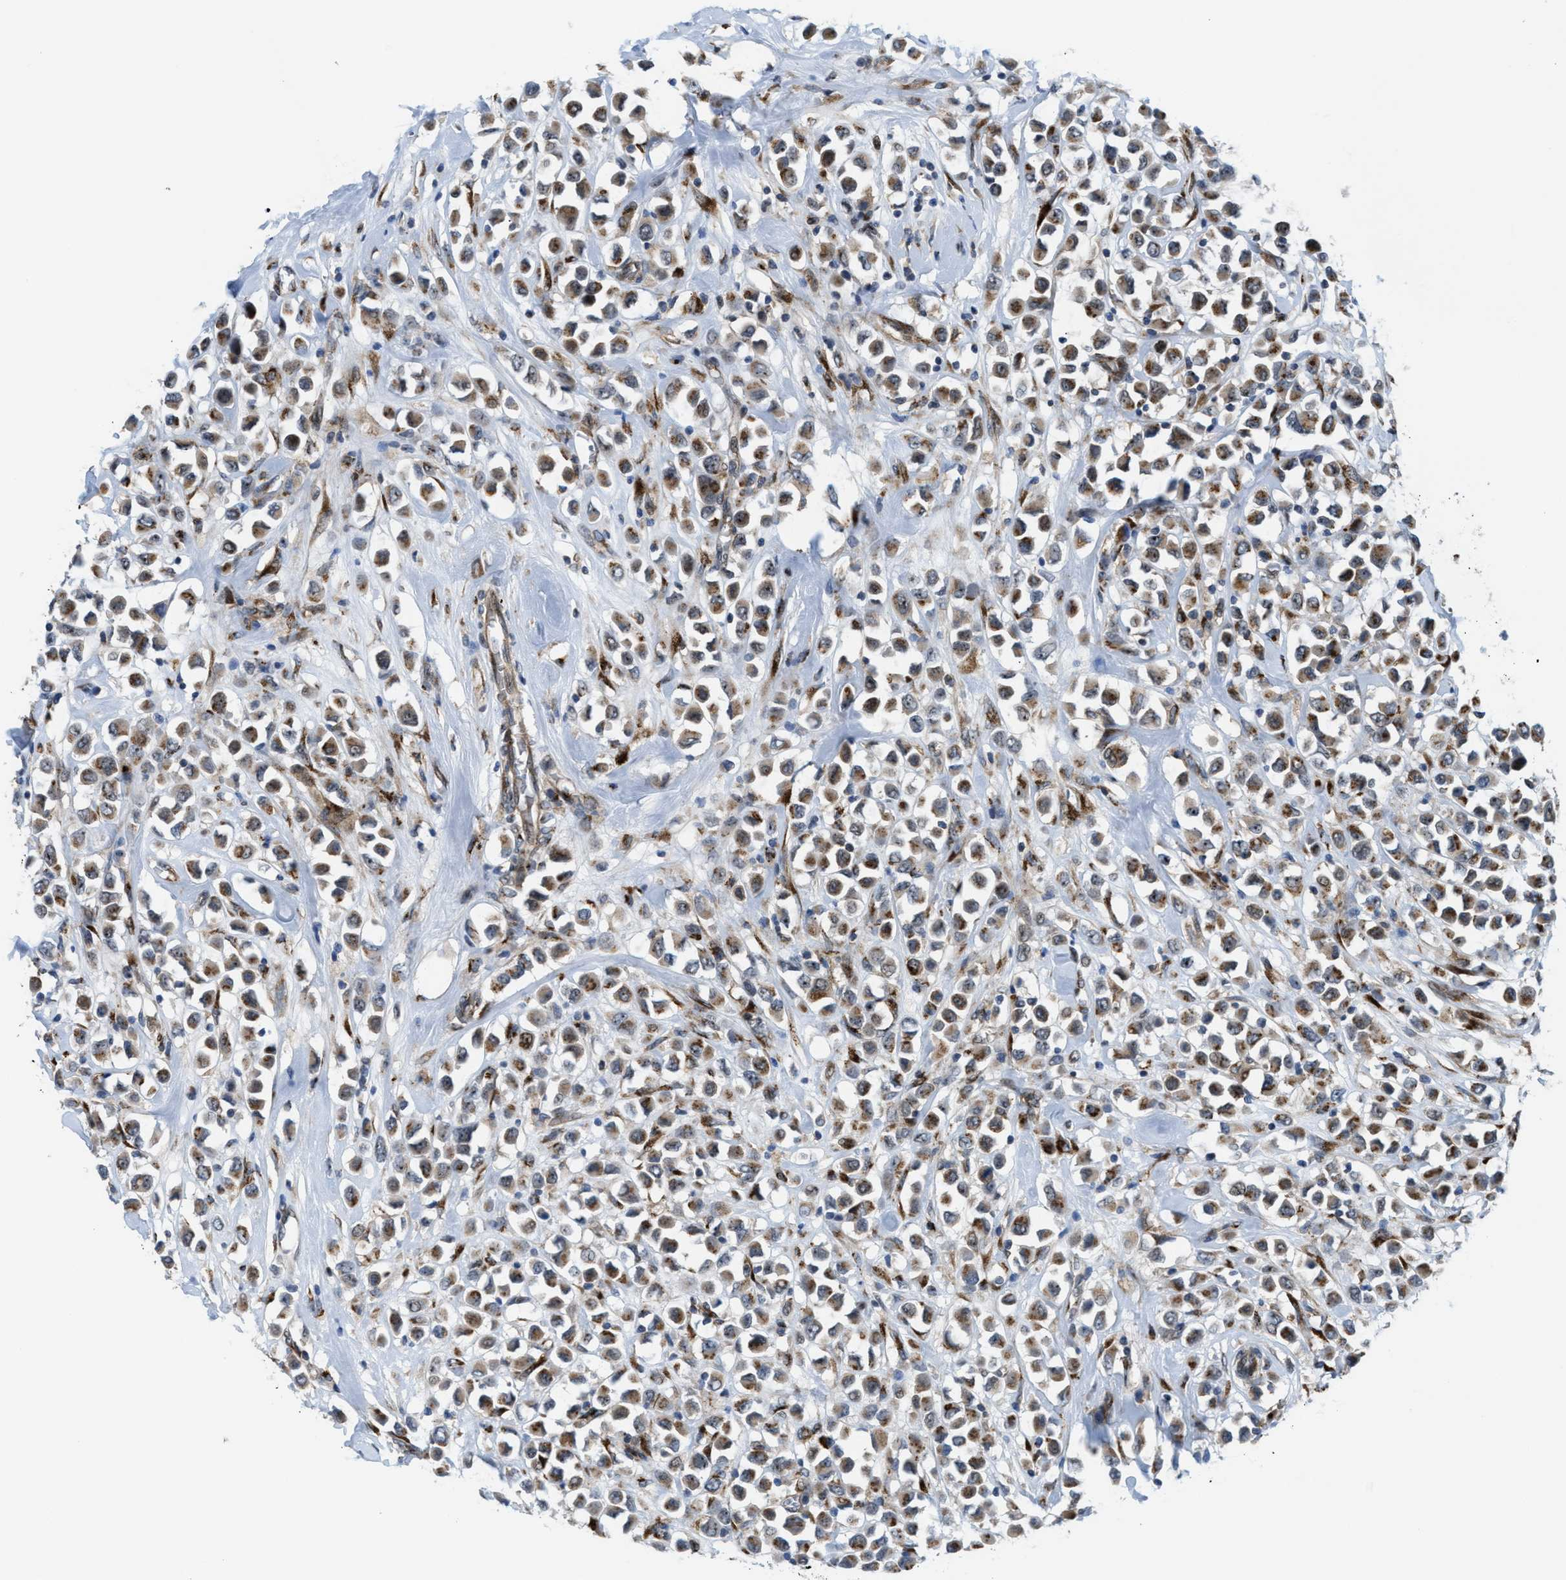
{"staining": {"intensity": "weak", "quantity": ">75%", "location": "cytoplasmic/membranous"}, "tissue": "breast cancer", "cell_type": "Tumor cells", "image_type": "cancer", "snomed": [{"axis": "morphology", "description": "Duct carcinoma"}, {"axis": "topography", "description": "Breast"}], "caption": "A brown stain shows weak cytoplasmic/membranous staining of a protein in human breast cancer (intraductal carcinoma) tumor cells.", "gene": "SLC38A10", "patient": {"sex": "female", "age": 61}}